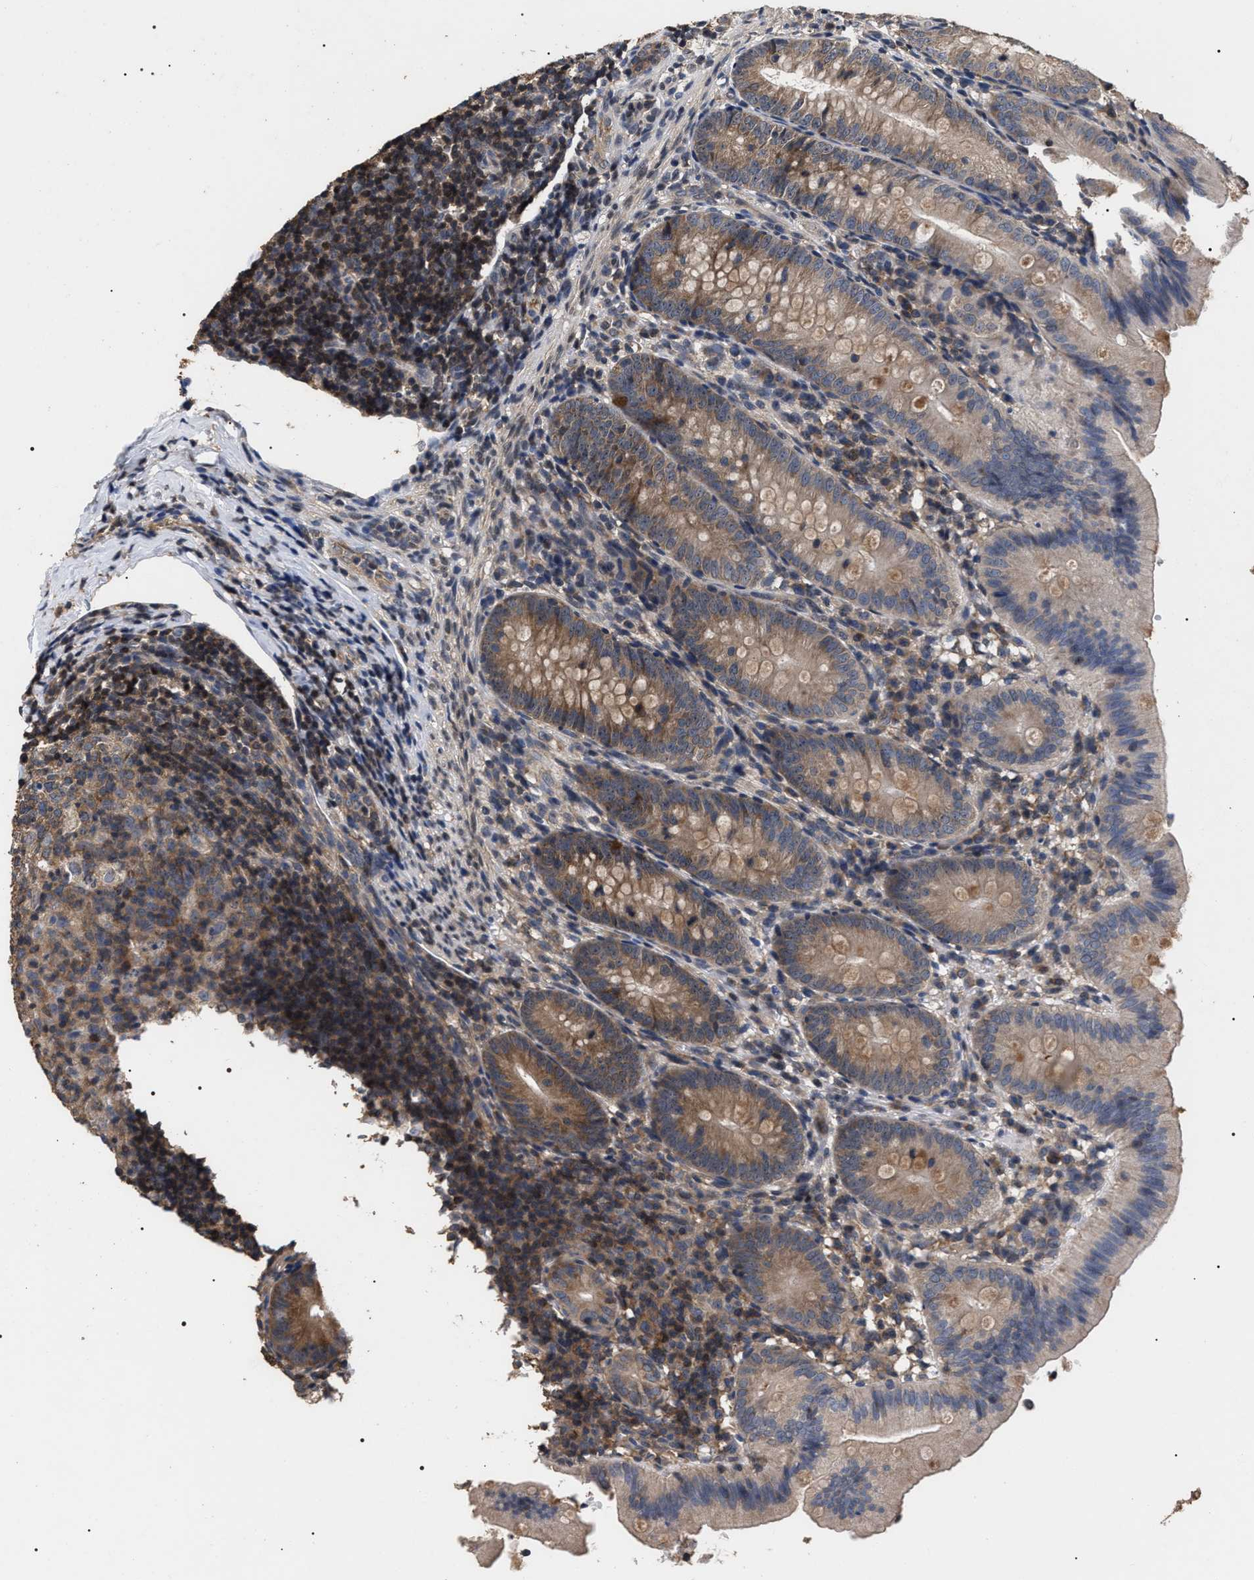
{"staining": {"intensity": "moderate", "quantity": ">75%", "location": "cytoplasmic/membranous"}, "tissue": "appendix", "cell_type": "Glandular cells", "image_type": "normal", "snomed": [{"axis": "morphology", "description": "Normal tissue, NOS"}, {"axis": "topography", "description": "Appendix"}], "caption": "Immunohistochemical staining of benign human appendix exhibits moderate cytoplasmic/membranous protein expression in about >75% of glandular cells. Using DAB (brown) and hematoxylin (blue) stains, captured at high magnification using brightfield microscopy.", "gene": "UPF3A", "patient": {"sex": "male", "age": 1}}